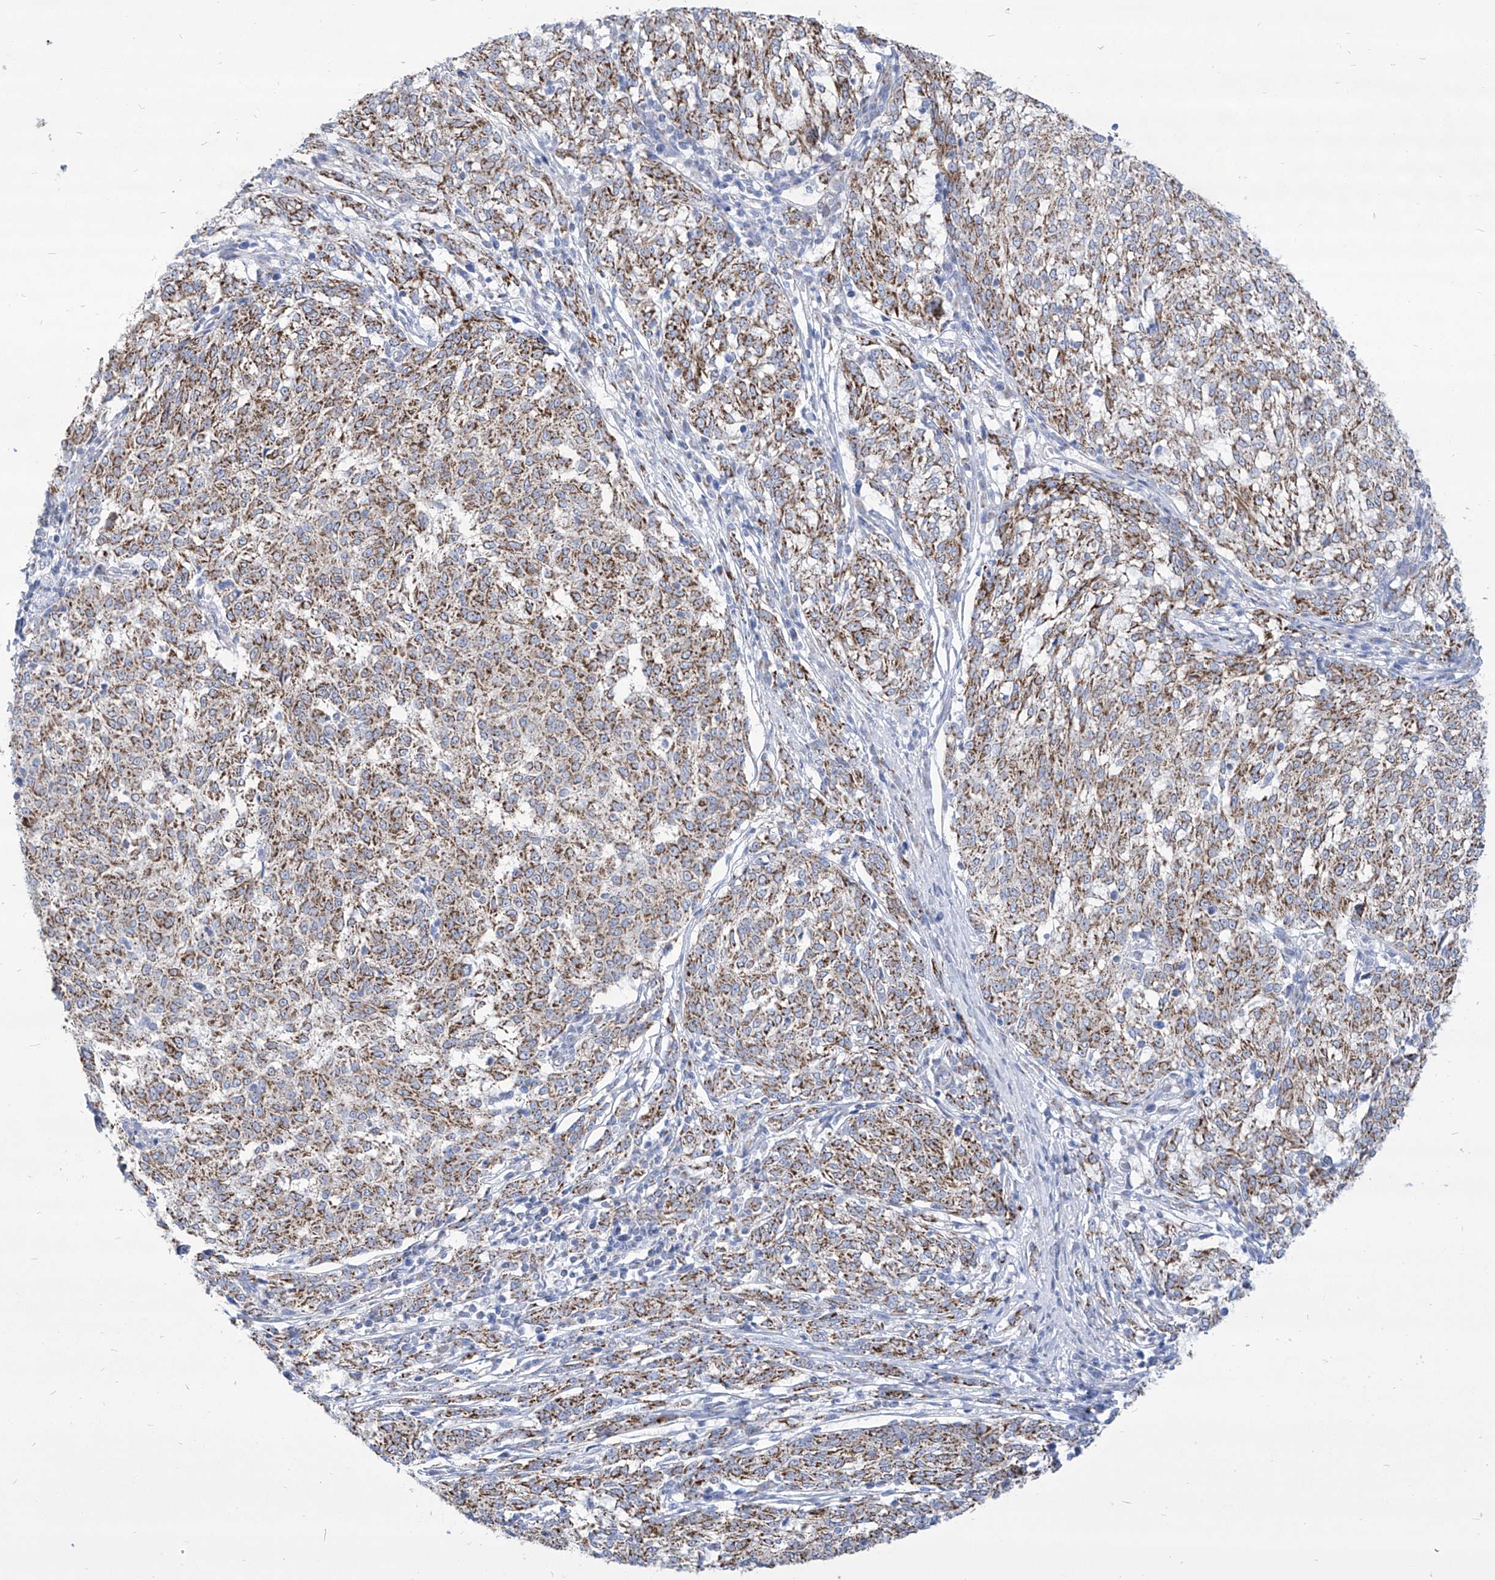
{"staining": {"intensity": "moderate", "quantity": ">75%", "location": "cytoplasmic/membranous"}, "tissue": "melanoma", "cell_type": "Tumor cells", "image_type": "cancer", "snomed": [{"axis": "morphology", "description": "Malignant melanoma, NOS"}, {"axis": "topography", "description": "Skin"}], "caption": "A brown stain labels moderate cytoplasmic/membranous expression of a protein in human melanoma tumor cells.", "gene": "COQ3", "patient": {"sex": "female", "age": 72}}